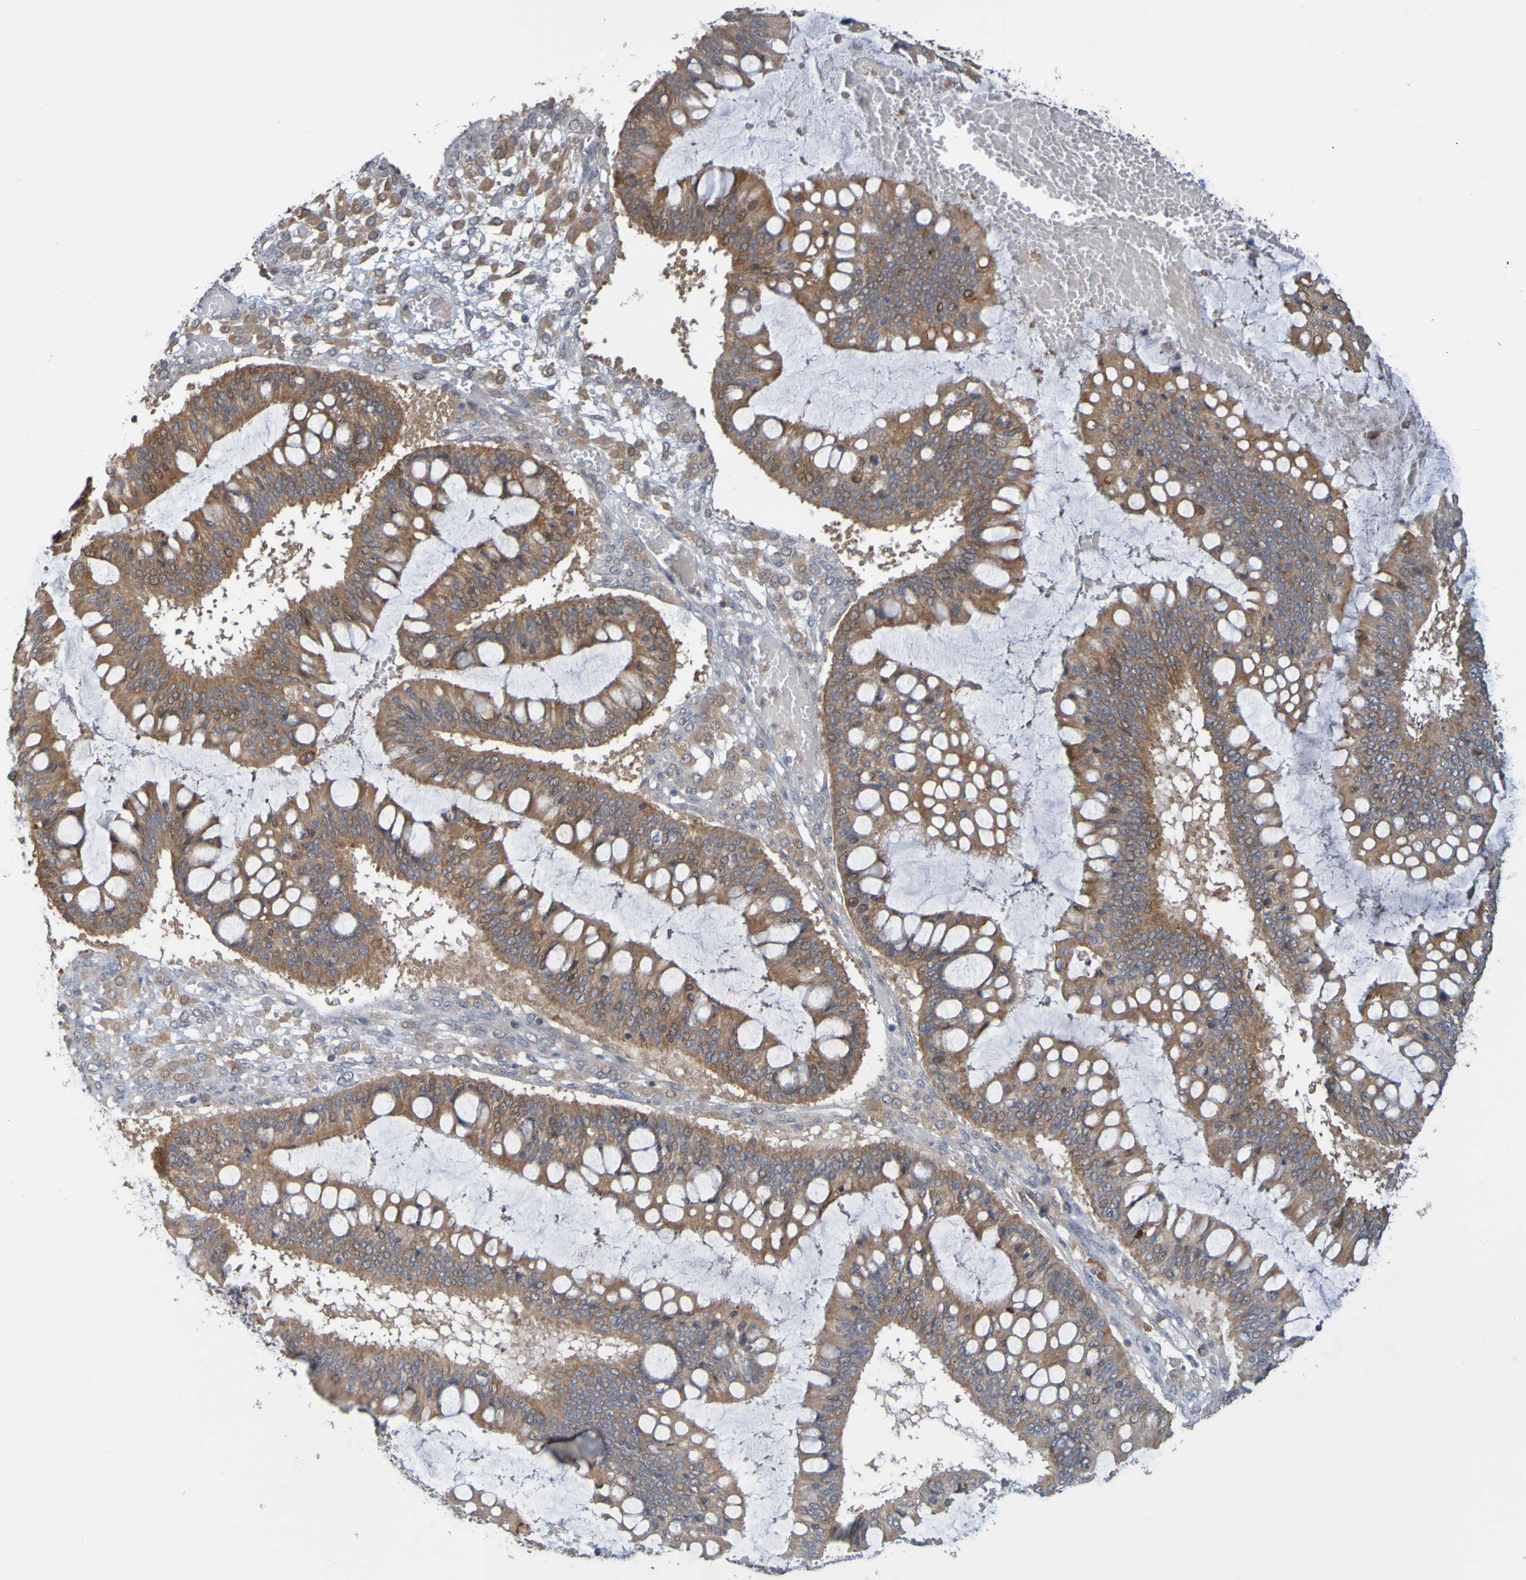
{"staining": {"intensity": "moderate", "quantity": ">75%", "location": "cytoplasmic/membranous"}, "tissue": "ovarian cancer", "cell_type": "Tumor cells", "image_type": "cancer", "snomed": [{"axis": "morphology", "description": "Cystadenocarcinoma, mucinous, NOS"}, {"axis": "topography", "description": "Ovary"}], "caption": "Ovarian cancer (mucinous cystadenocarcinoma) stained with DAB IHC displays medium levels of moderate cytoplasmic/membranous staining in approximately >75% of tumor cells.", "gene": "NAV2", "patient": {"sex": "female", "age": 73}}